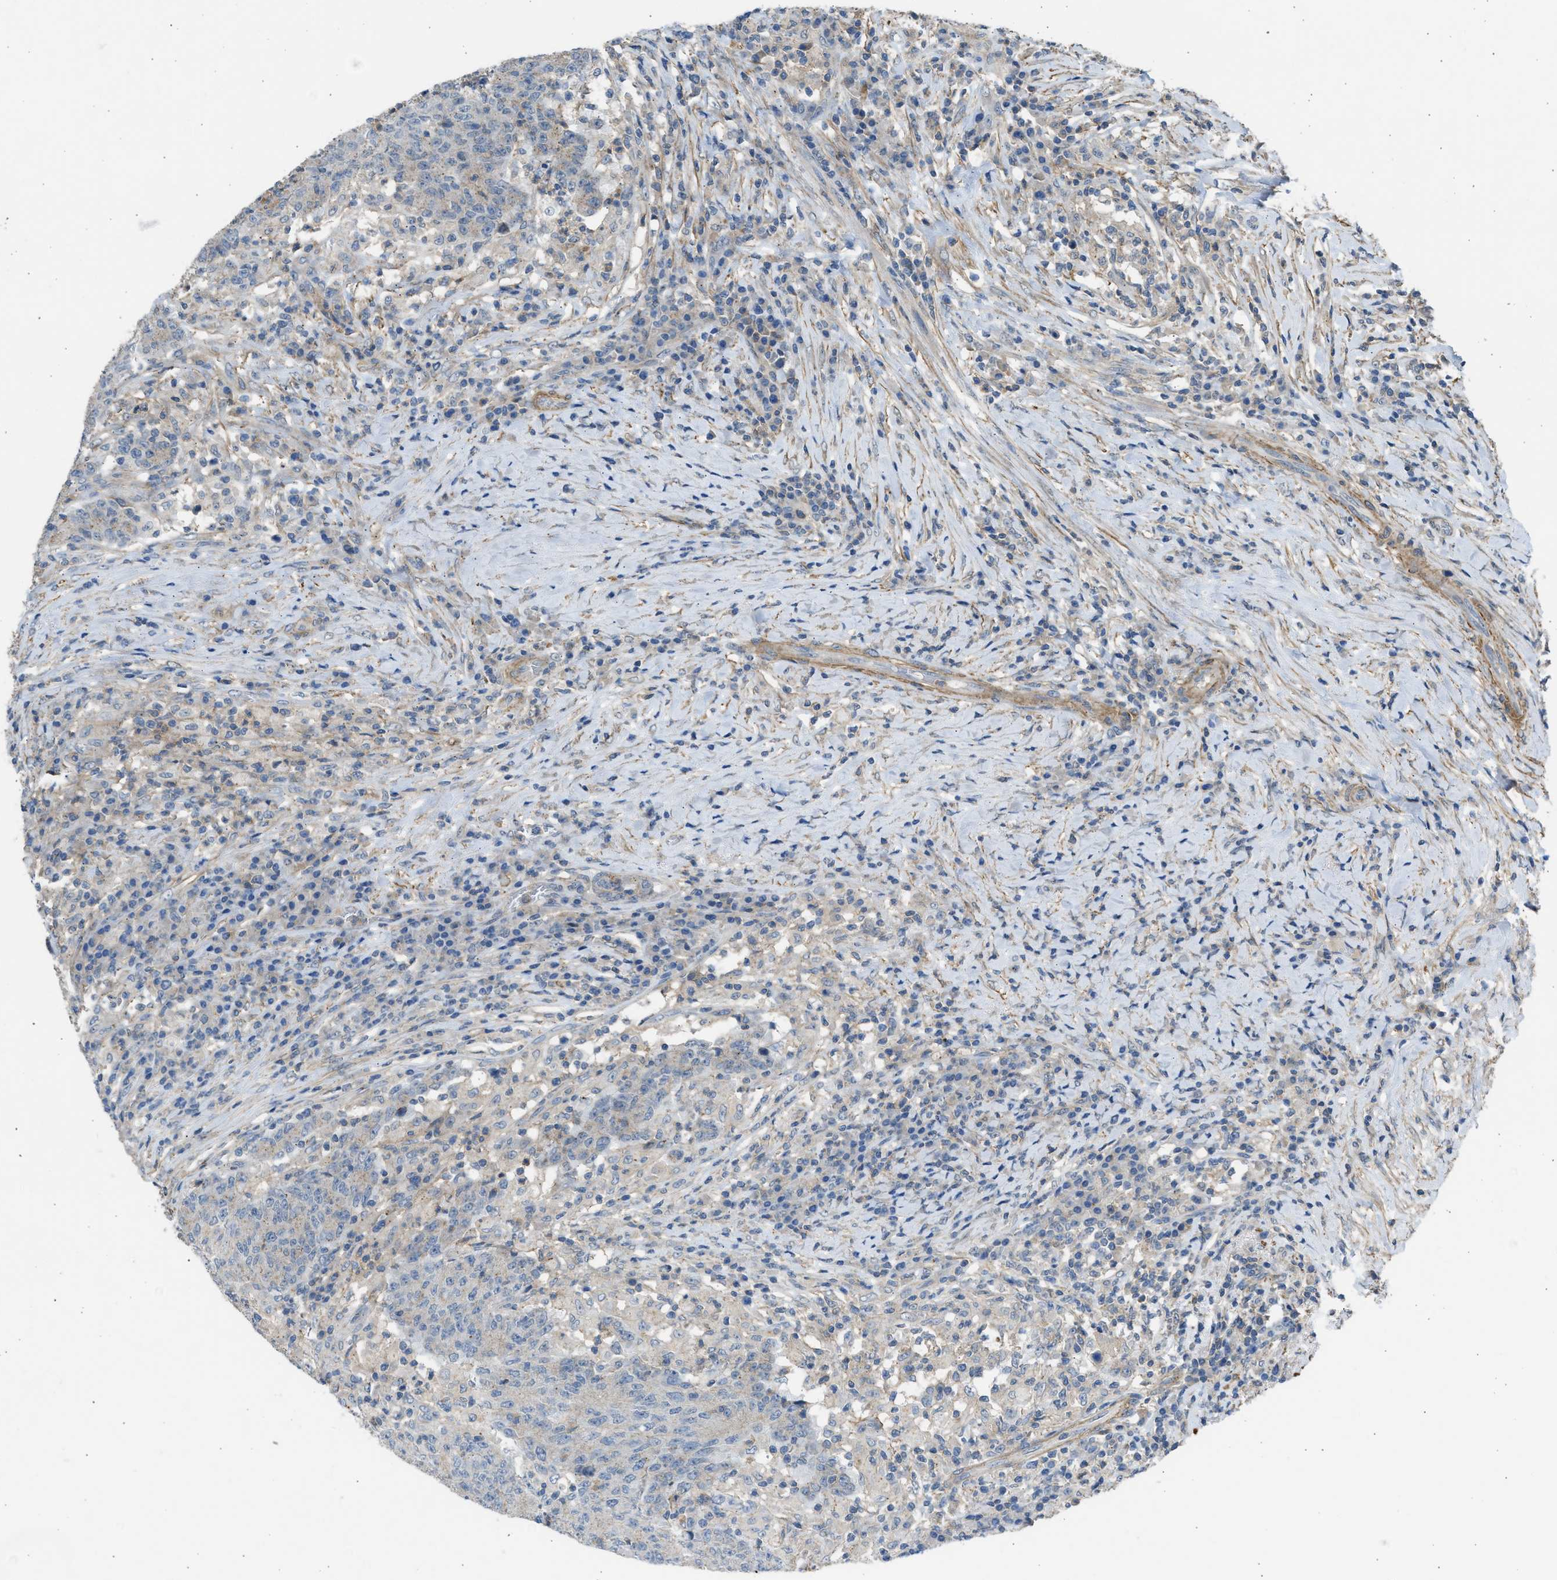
{"staining": {"intensity": "strong", "quantity": "25%-75%", "location": "cytoplasmic/membranous"}, "tissue": "colorectal cancer", "cell_type": "Tumor cells", "image_type": "cancer", "snomed": [{"axis": "morphology", "description": "Normal tissue, NOS"}, {"axis": "morphology", "description": "Adenocarcinoma, NOS"}, {"axis": "topography", "description": "Colon"}], "caption": "Immunohistochemical staining of colorectal adenocarcinoma demonstrates high levels of strong cytoplasmic/membranous protein positivity in approximately 25%-75% of tumor cells. Using DAB (3,3'-diaminobenzidine) (brown) and hematoxylin (blue) stains, captured at high magnification using brightfield microscopy.", "gene": "PCNX3", "patient": {"sex": "female", "age": 75}}